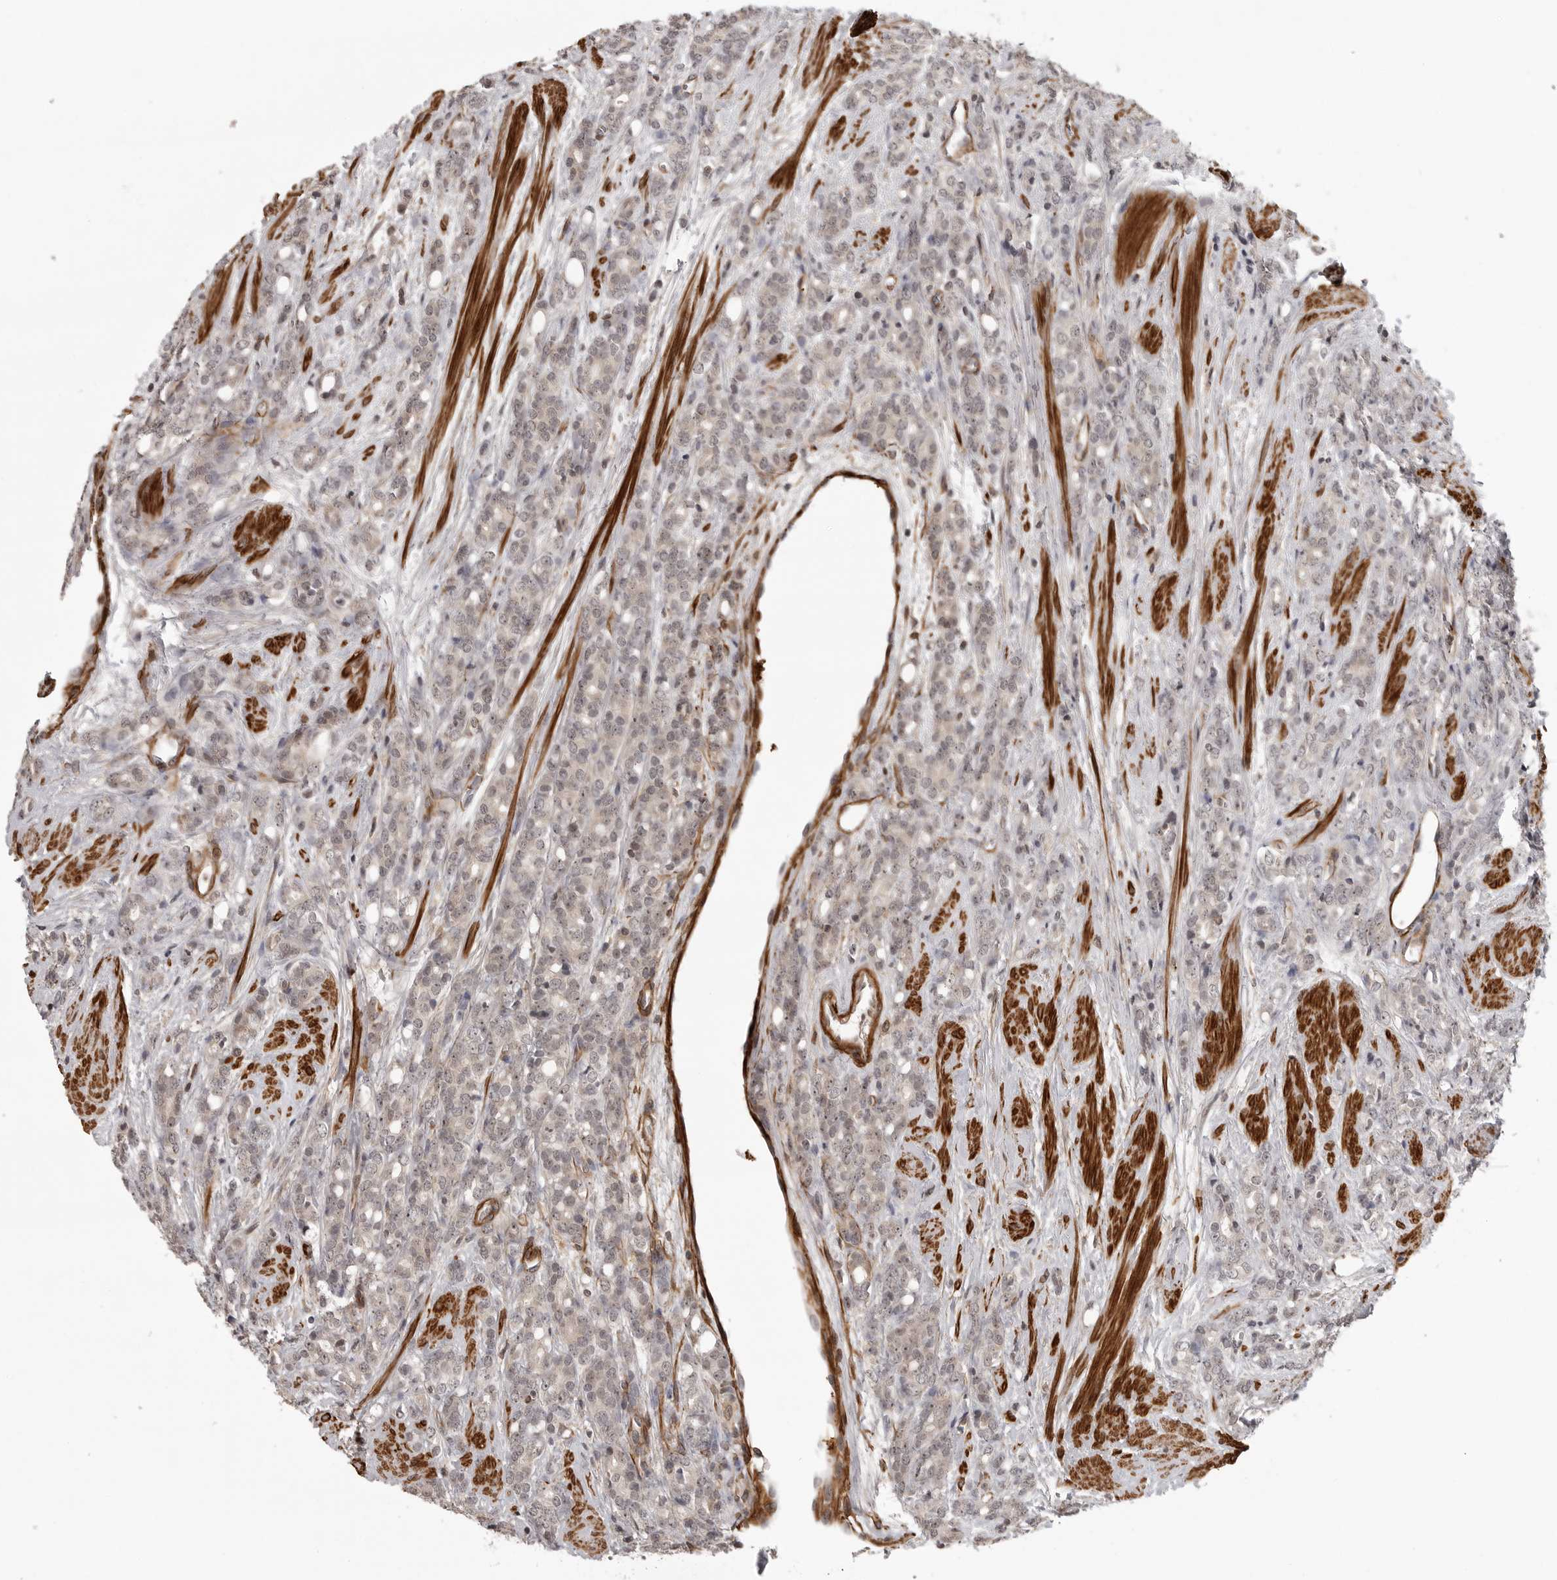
{"staining": {"intensity": "weak", "quantity": "<25%", "location": "nuclear"}, "tissue": "prostate cancer", "cell_type": "Tumor cells", "image_type": "cancer", "snomed": [{"axis": "morphology", "description": "Adenocarcinoma, High grade"}, {"axis": "topography", "description": "Prostate"}], "caption": "There is no significant expression in tumor cells of prostate adenocarcinoma (high-grade). (DAB (3,3'-diaminobenzidine) IHC visualized using brightfield microscopy, high magnification).", "gene": "TUT4", "patient": {"sex": "male", "age": 62}}